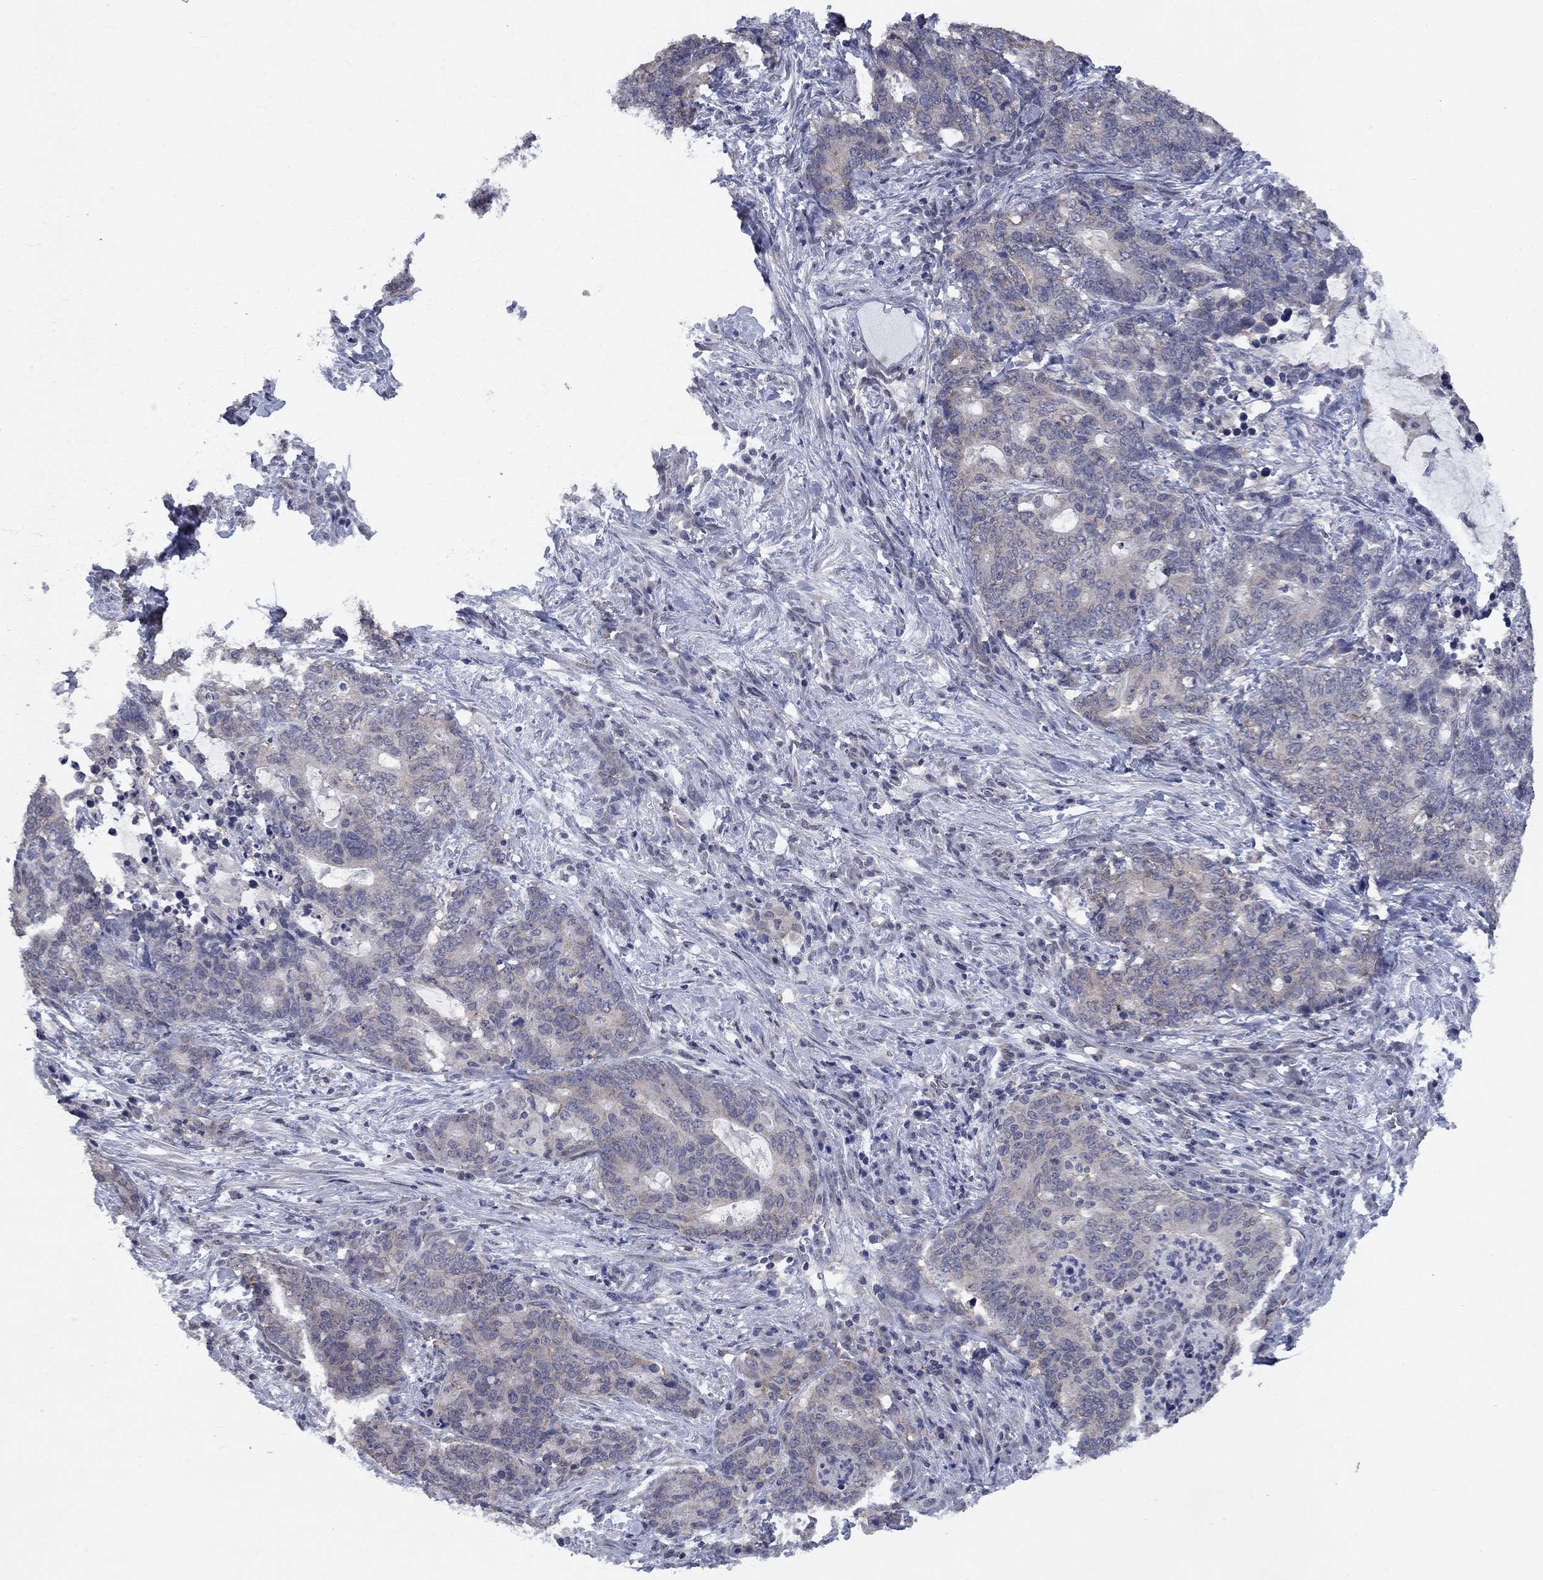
{"staining": {"intensity": "negative", "quantity": "none", "location": "none"}, "tissue": "stomach cancer", "cell_type": "Tumor cells", "image_type": "cancer", "snomed": [{"axis": "morphology", "description": "Normal tissue, NOS"}, {"axis": "morphology", "description": "Adenocarcinoma, NOS"}, {"axis": "topography", "description": "Stomach"}], "caption": "The image displays no staining of tumor cells in stomach cancer. Nuclei are stained in blue.", "gene": "SPATA33", "patient": {"sex": "female", "age": 64}}